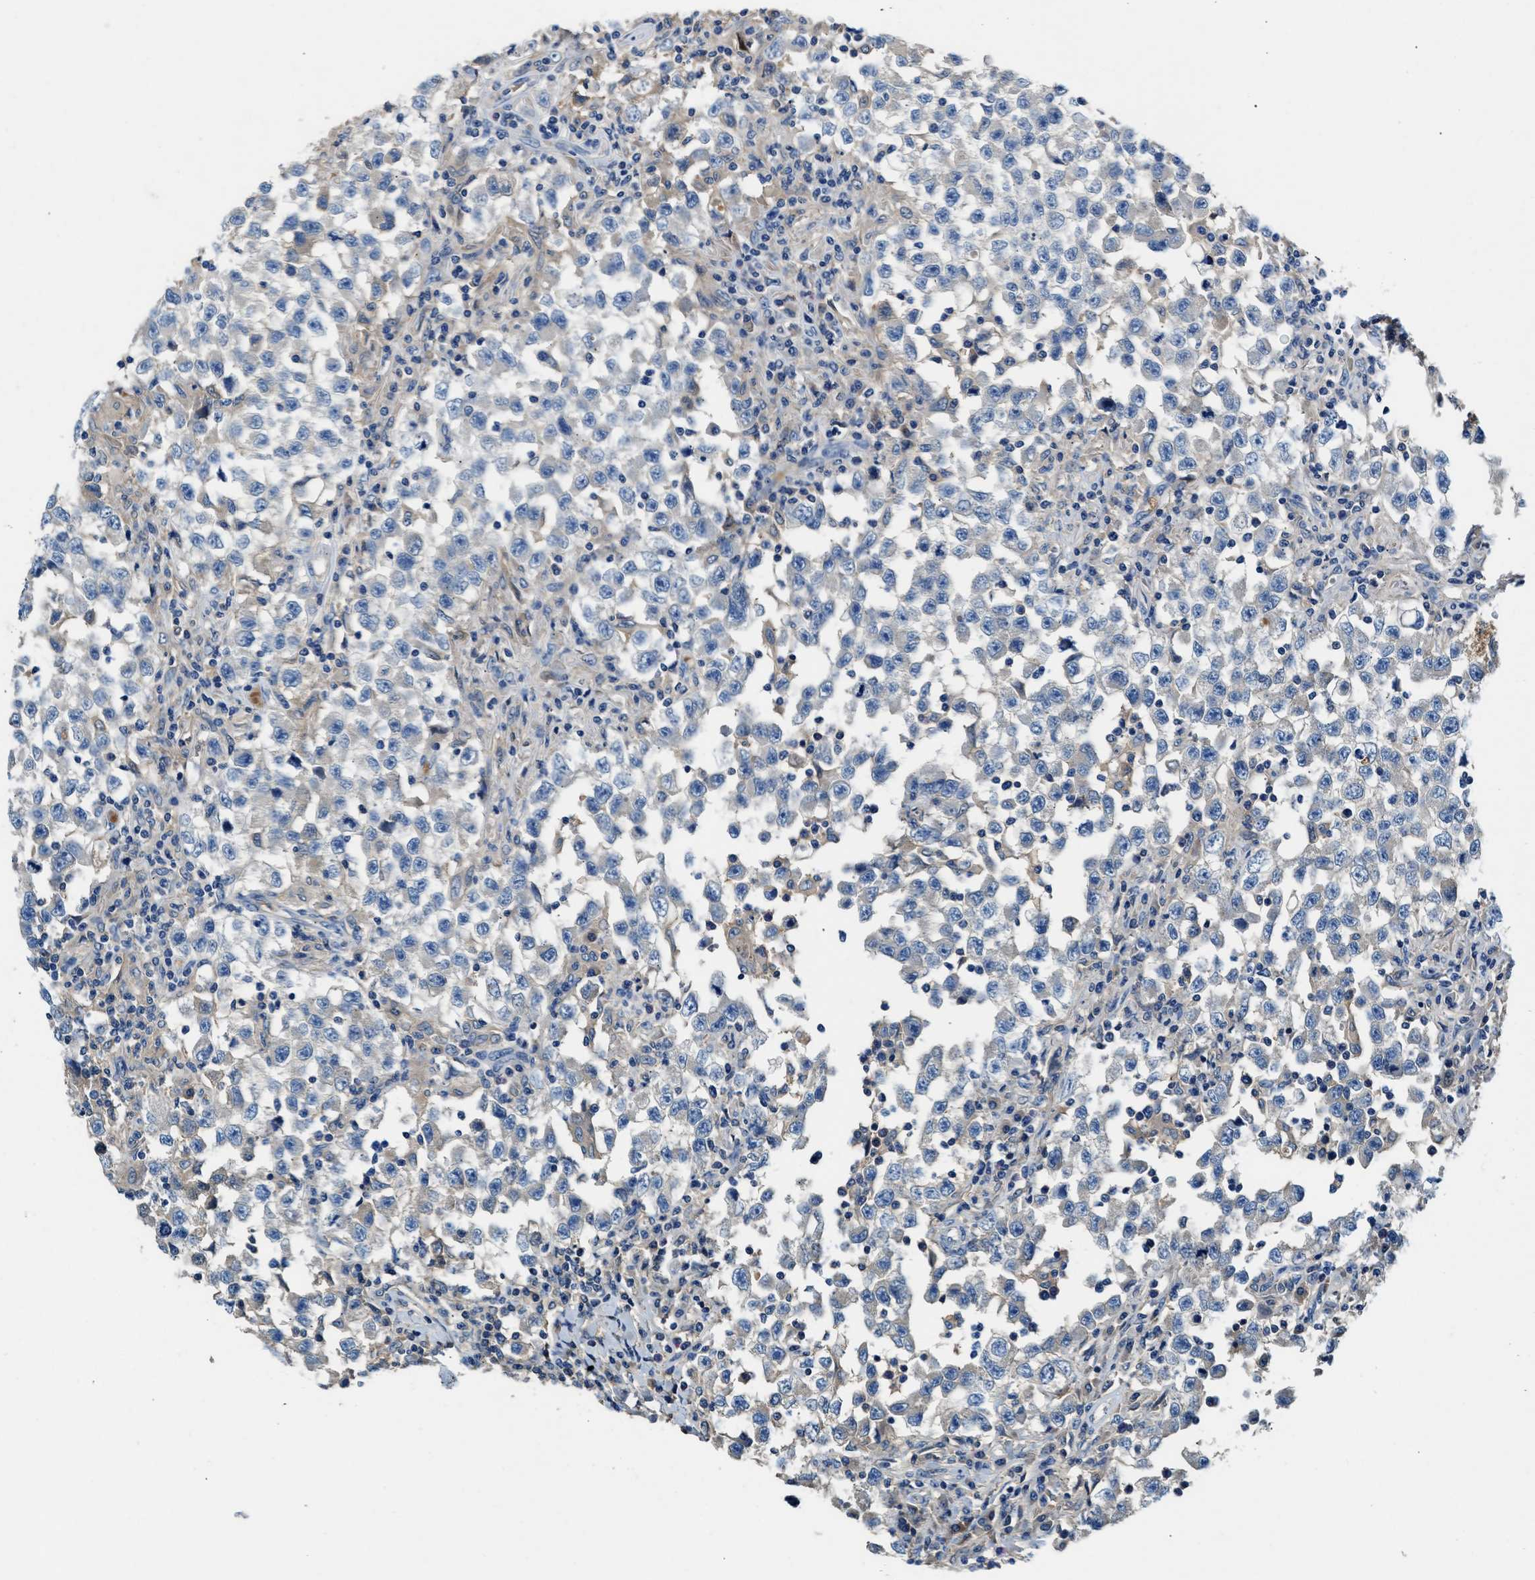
{"staining": {"intensity": "weak", "quantity": "<25%", "location": "cytoplasmic/membranous"}, "tissue": "testis cancer", "cell_type": "Tumor cells", "image_type": "cancer", "snomed": [{"axis": "morphology", "description": "Carcinoma, Embryonal, NOS"}, {"axis": "topography", "description": "Testis"}], "caption": "Immunohistochemical staining of testis cancer (embryonal carcinoma) reveals no significant positivity in tumor cells.", "gene": "RWDD2B", "patient": {"sex": "male", "age": 21}}